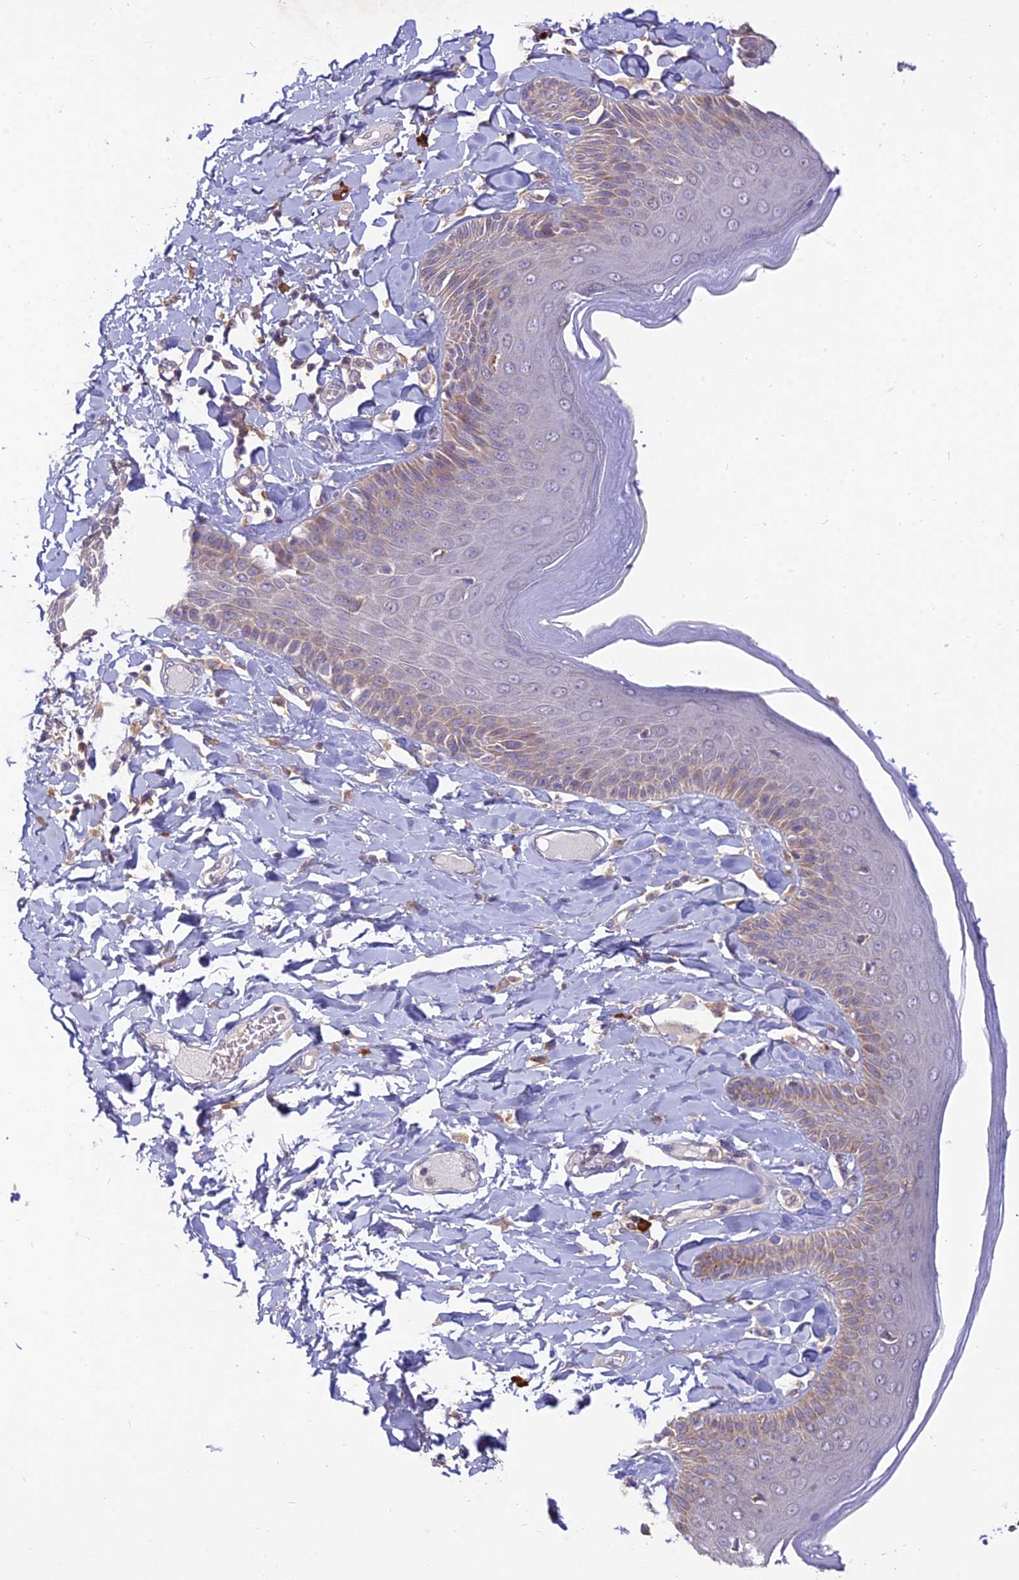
{"staining": {"intensity": "moderate", "quantity": "<25%", "location": "cytoplasmic/membranous"}, "tissue": "skin", "cell_type": "Epidermal cells", "image_type": "normal", "snomed": [{"axis": "morphology", "description": "Normal tissue, NOS"}, {"axis": "topography", "description": "Anal"}], "caption": "Approximately <25% of epidermal cells in normal human skin exhibit moderate cytoplasmic/membranous protein staining as visualized by brown immunohistochemical staining.", "gene": "NXNL2", "patient": {"sex": "male", "age": 69}}